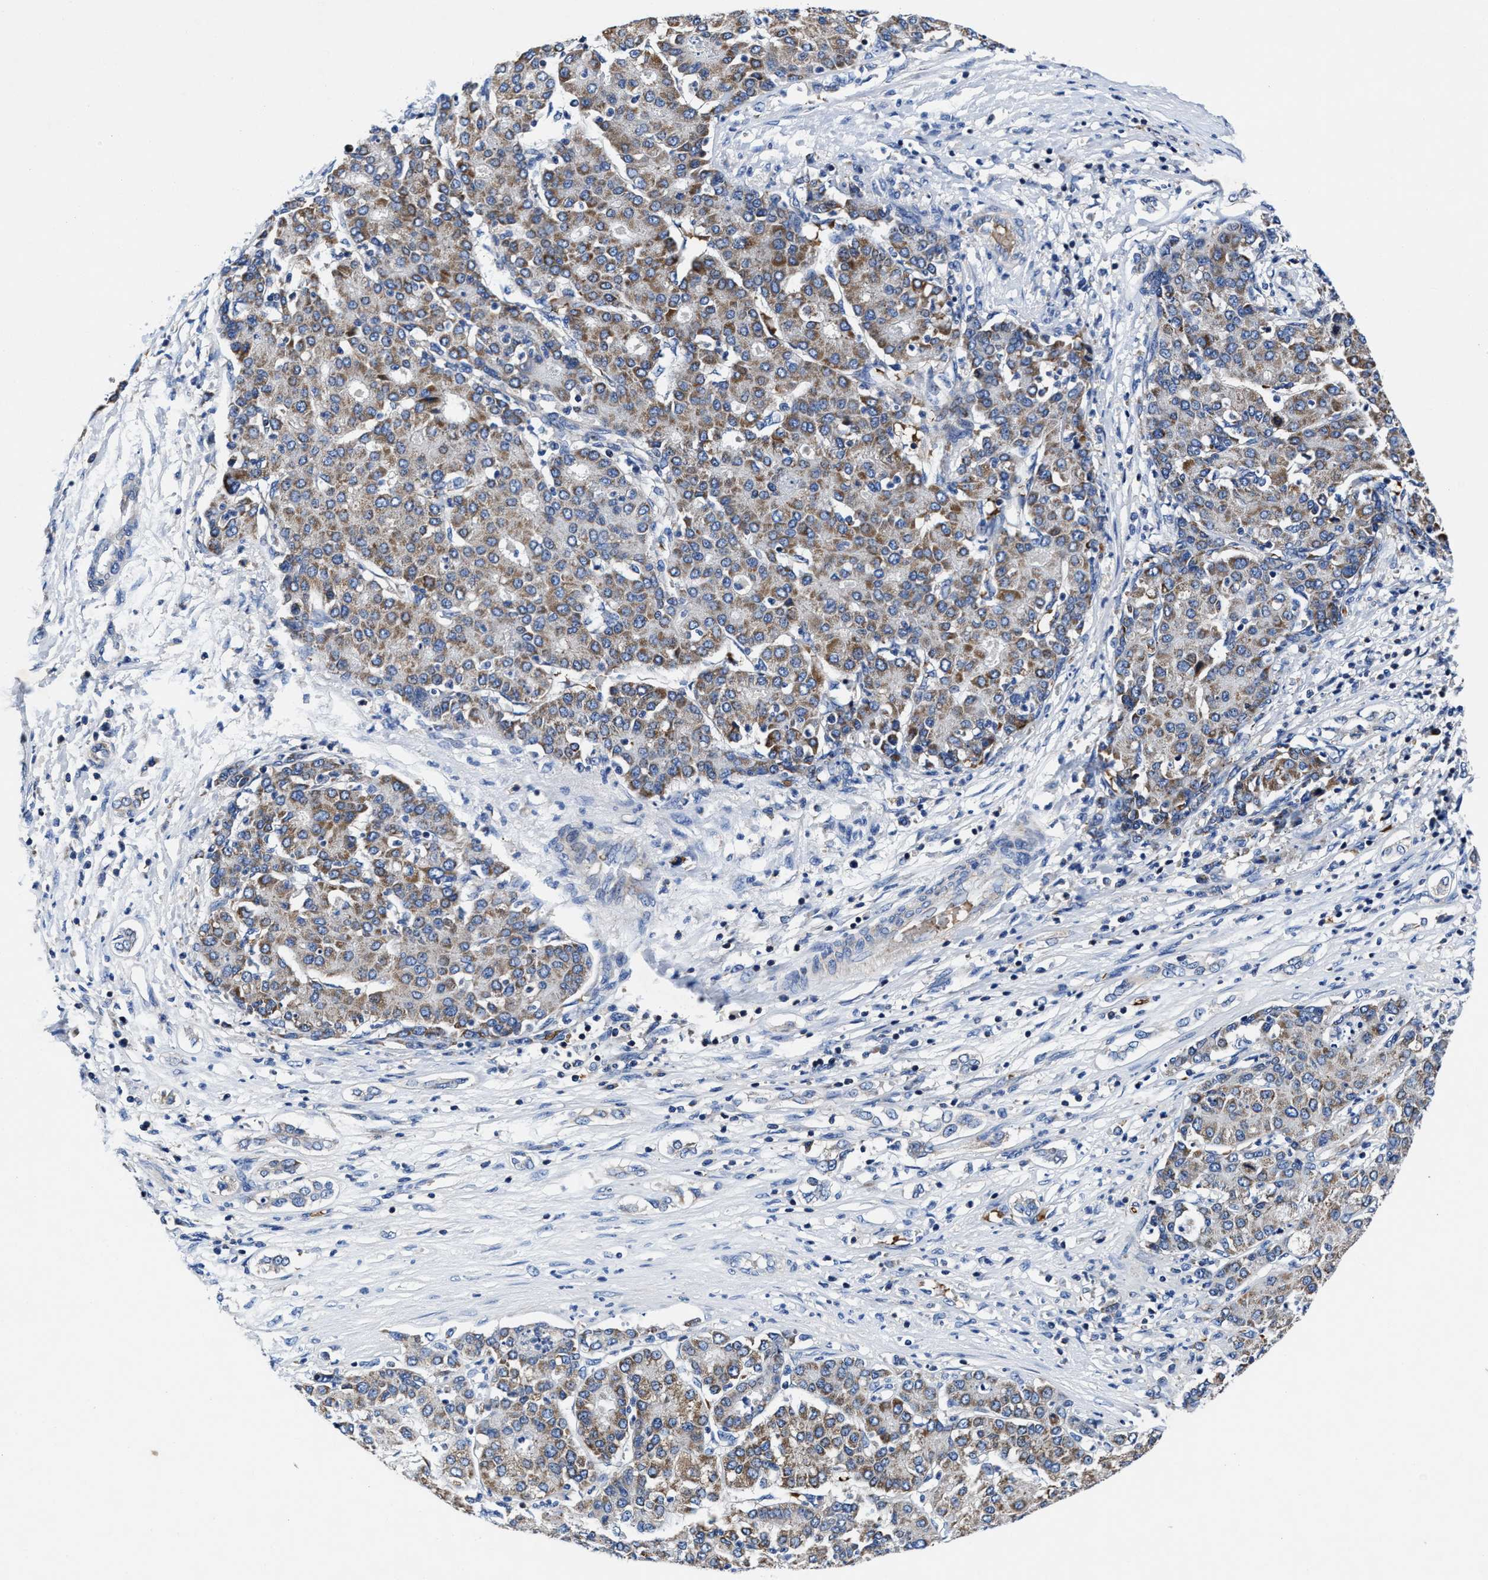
{"staining": {"intensity": "moderate", "quantity": "25%-75%", "location": "cytoplasmic/membranous"}, "tissue": "liver cancer", "cell_type": "Tumor cells", "image_type": "cancer", "snomed": [{"axis": "morphology", "description": "Carcinoma, Hepatocellular, NOS"}, {"axis": "topography", "description": "Liver"}], "caption": "The image displays a brown stain indicating the presence of a protein in the cytoplasmic/membranous of tumor cells in liver cancer.", "gene": "PHLPP1", "patient": {"sex": "male", "age": 65}}